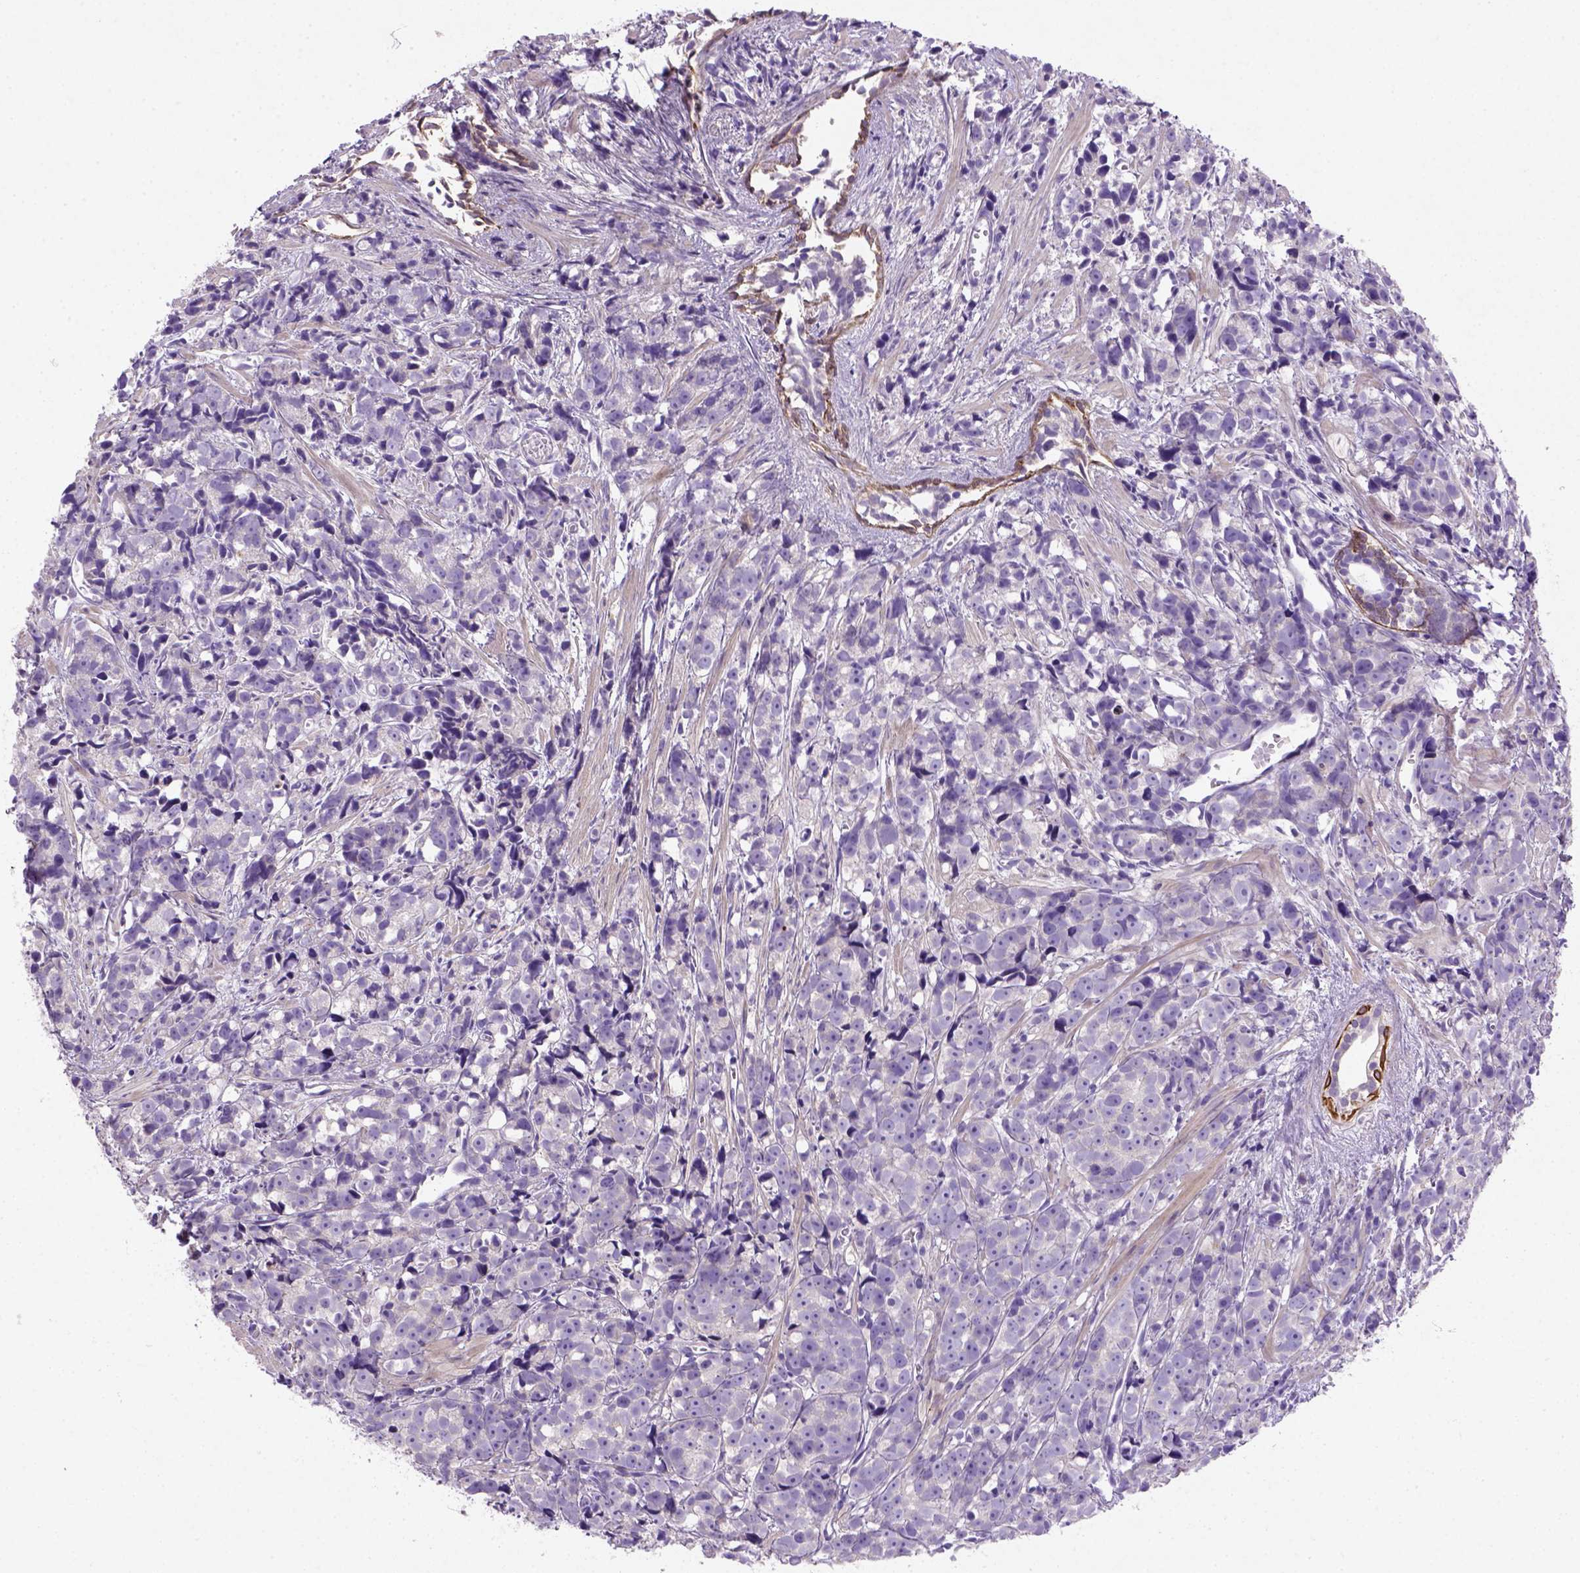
{"staining": {"intensity": "negative", "quantity": "none", "location": "none"}, "tissue": "prostate cancer", "cell_type": "Tumor cells", "image_type": "cancer", "snomed": [{"axis": "morphology", "description": "Adenocarcinoma, High grade"}, {"axis": "topography", "description": "Prostate"}], "caption": "Immunohistochemistry image of neoplastic tissue: human prostate cancer (adenocarcinoma (high-grade)) stained with DAB (3,3'-diaminobenzidine) displays no significant protein staining in tumor cells.", "gene": "NUDT2", "patient": {"sex": "male", "age": 77}}